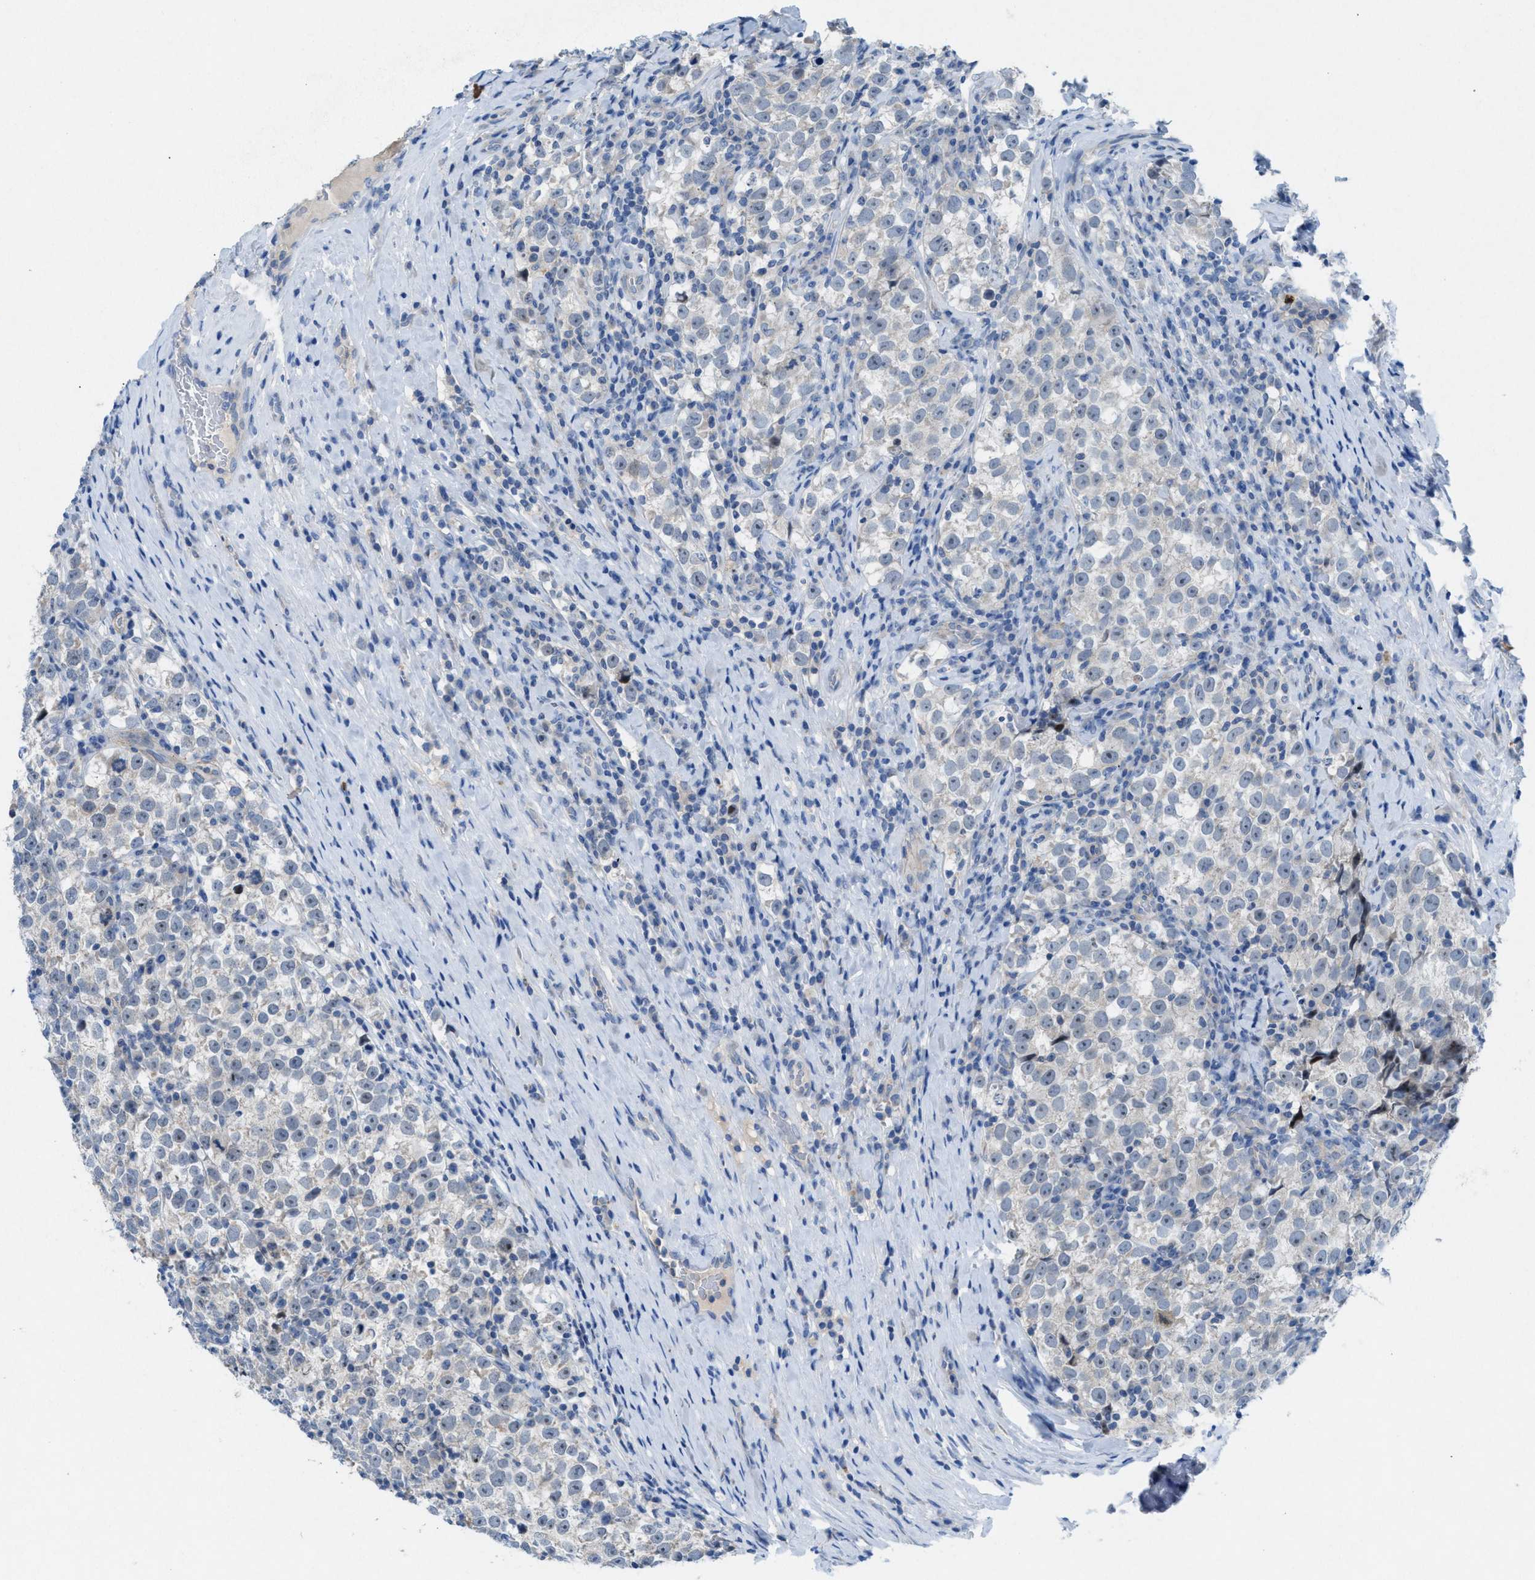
{"staining": {"intensity": "negative", "quantity": "none", "location": "none"}, "tissue": "testis cancer", "cell_type": "Tumor cells", "image_type": "cancer", "snomed": [{"axis": "morphology", "description": "Normal tissue, NOS"}, {"axis": "morphology", "description": "Seminoma, NOS"}, {"axis": "topography", "description": "Testis"}], "caption": "This is a micrograph of IHC staining of testis cancer (seminoma), which shows no positivity in tumor cells.", "gene": "CMTM1", "patient": {"sex": "male", "age": 43}}